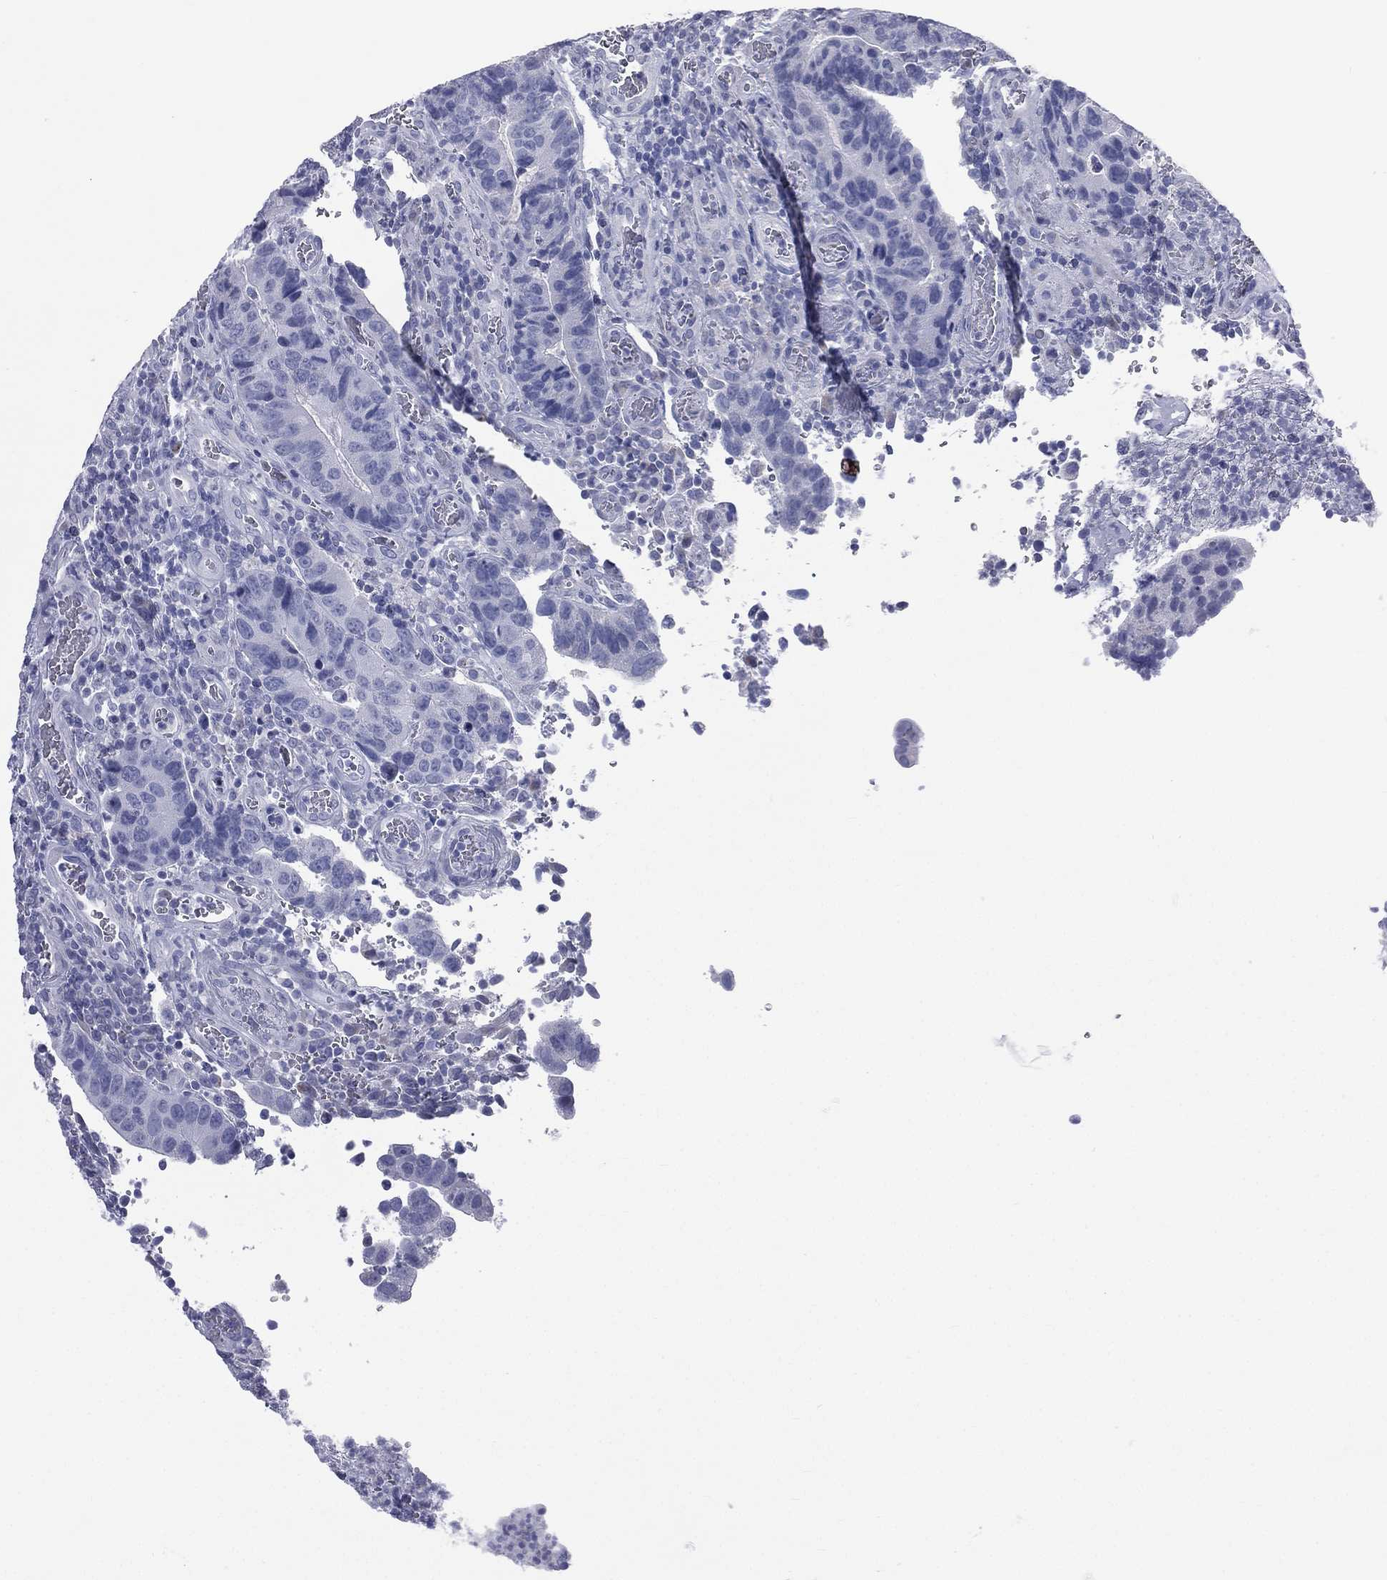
{"staining": {"intensity": "negative", "quantity": "none", "location": "none"}, "tissue": "colorectal cancer", "cell_type": "Tumor cells", "image_type": "cancer", "snomed": [{"axis": "morphology", "description": "Adenocarcinoma, NOS"}, {"axis": "topography", "description": "Colon"}], "caption": "Tumor cells are negative for brown protein staining in colorectal cancer.", "gene": "MLN", "patient": {"sex": "female", "age": 56}}